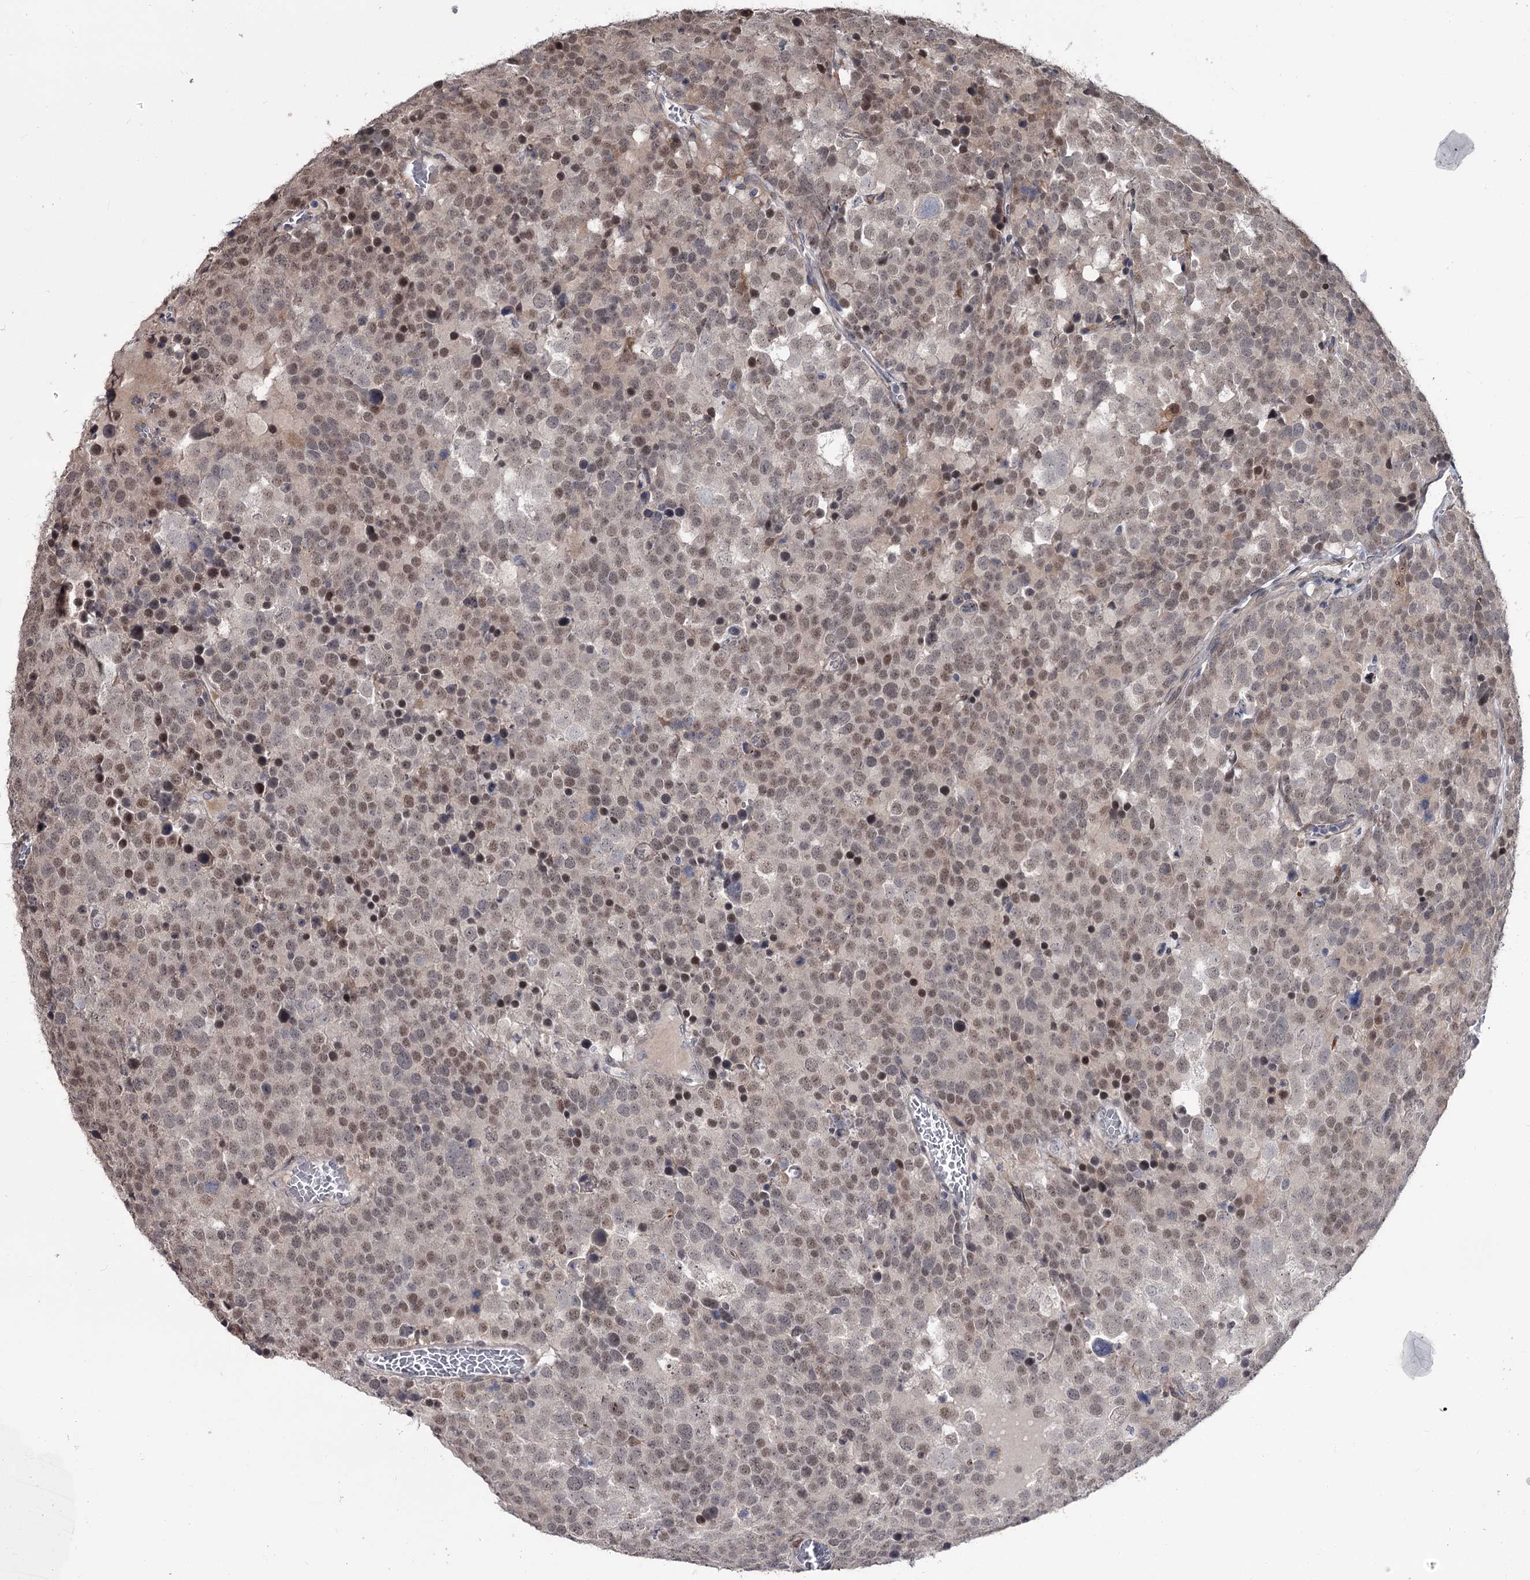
{"staining": {"intensity": "weak", "quantity": ">75%", "location": "nuclear"}, "tissue": "testis cancer", "cell_type": "Tumor cells", "image_type": "cancer", "snomed": [{"axis": "morphology", "description": "Seminoma, NOS"}, {"axis": "topography", "description": "Testis"}], "caption": "Immunohistochemistry photomicrograph of human testis cancer stained for a protein (brown), which exhibits low levels of weak nuclear positivity in approximately >75% of tumor cells.", "gene": "PRPF40B", "patient": {"sex": "male", "age": 71}}